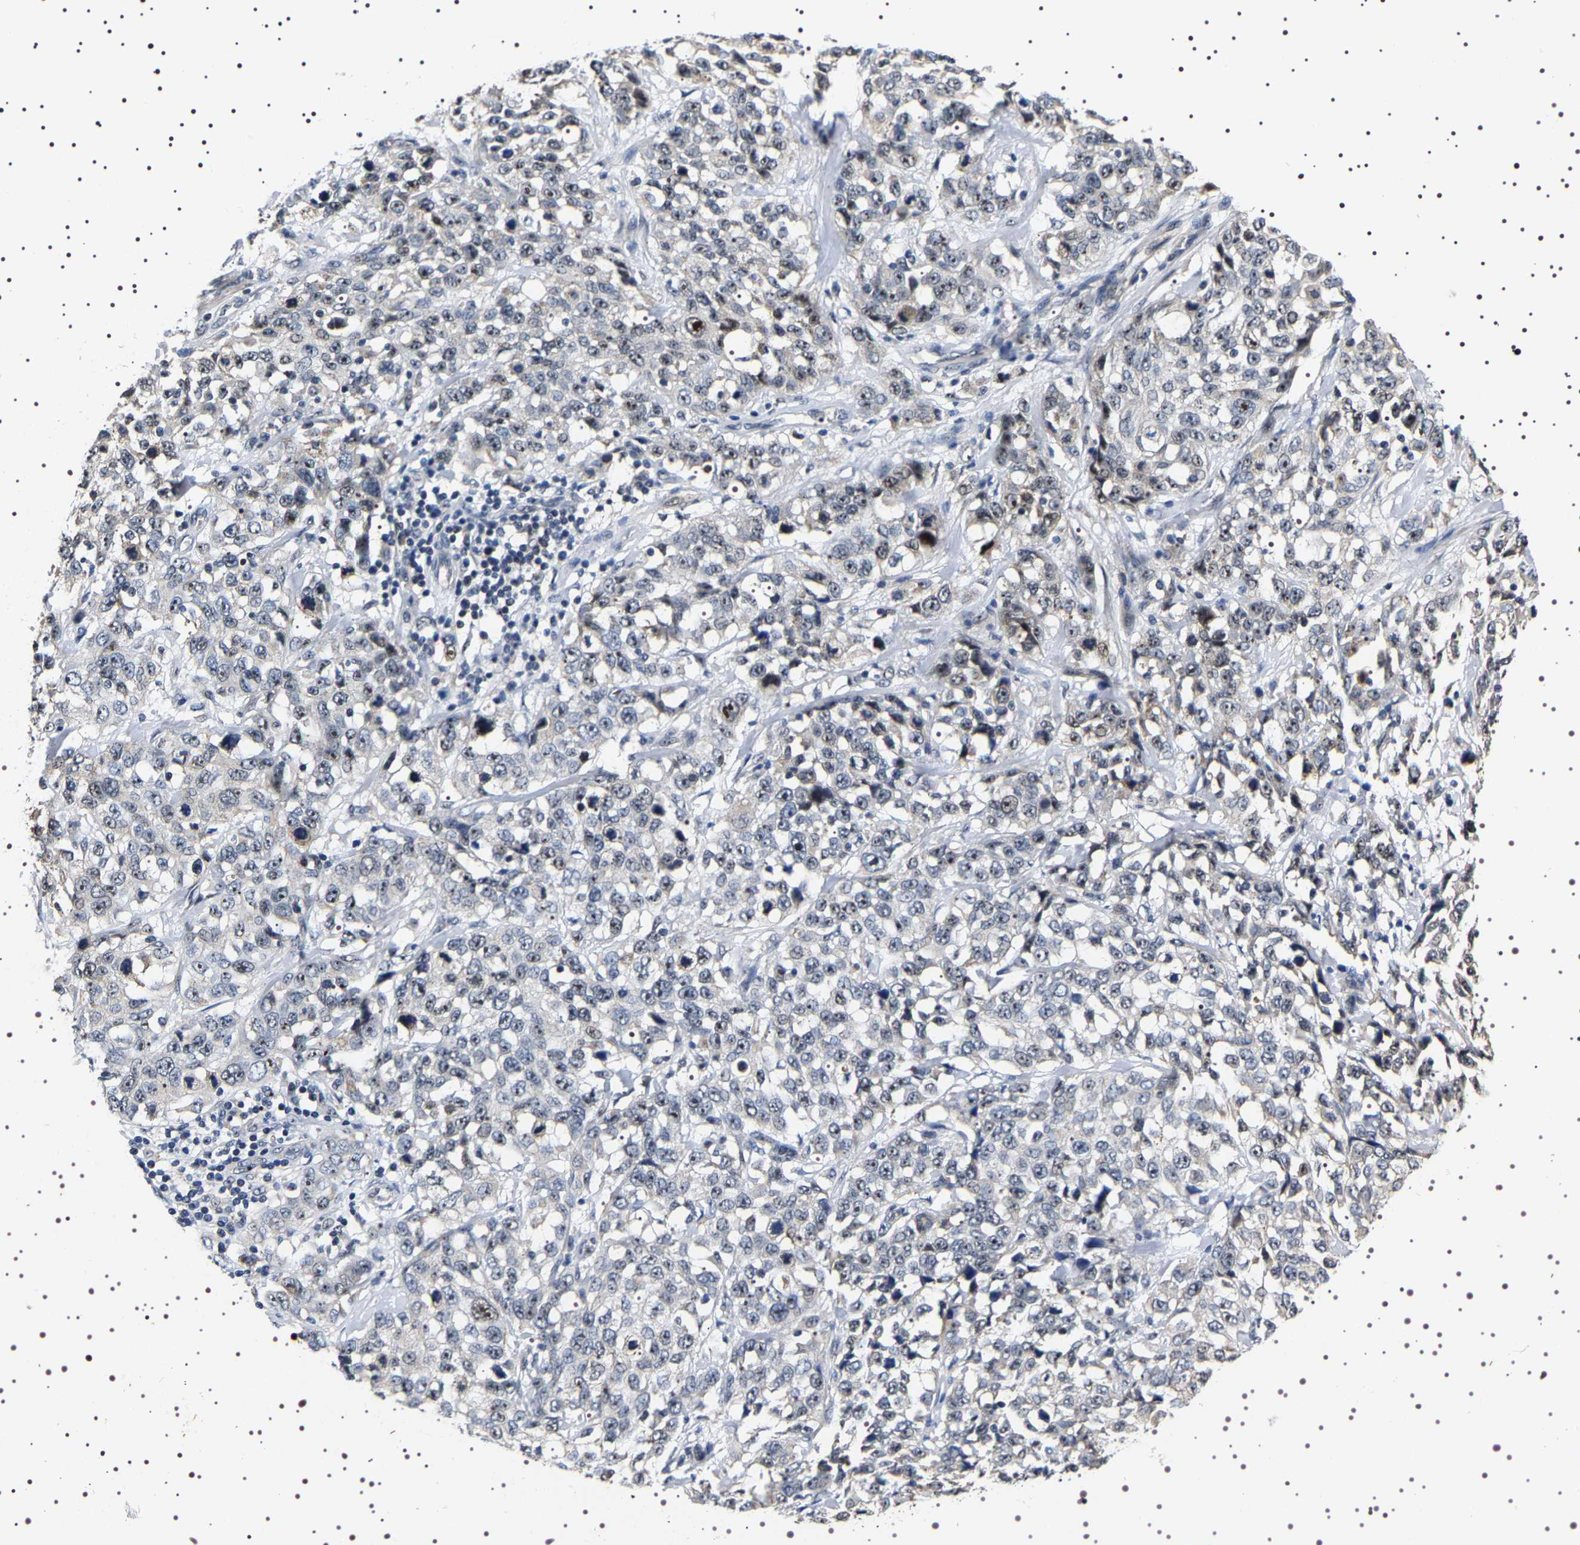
{"staining": {"intensity": "moderate", "quantity": "25%-75%", "location": "nuclear"}, "tissue": "stomach cancer", "cell_type": "Tumor cells", "image_type": "cancer", "snomed": [{"axis": "morphology", "description": "Normal tissue, NOS"}, {"axis": "morphology", "description": "Adenocarcinoma, NOS"}, {"axis": "topography", "description": "Stomach"}], "caption": "Moderate nuclear protein expression is present in approximately 25%-75% of tumor cells in stomach adenocarcinoma.", "gene": "GNL3", "patient": {"sex": "male", "age": 48}}